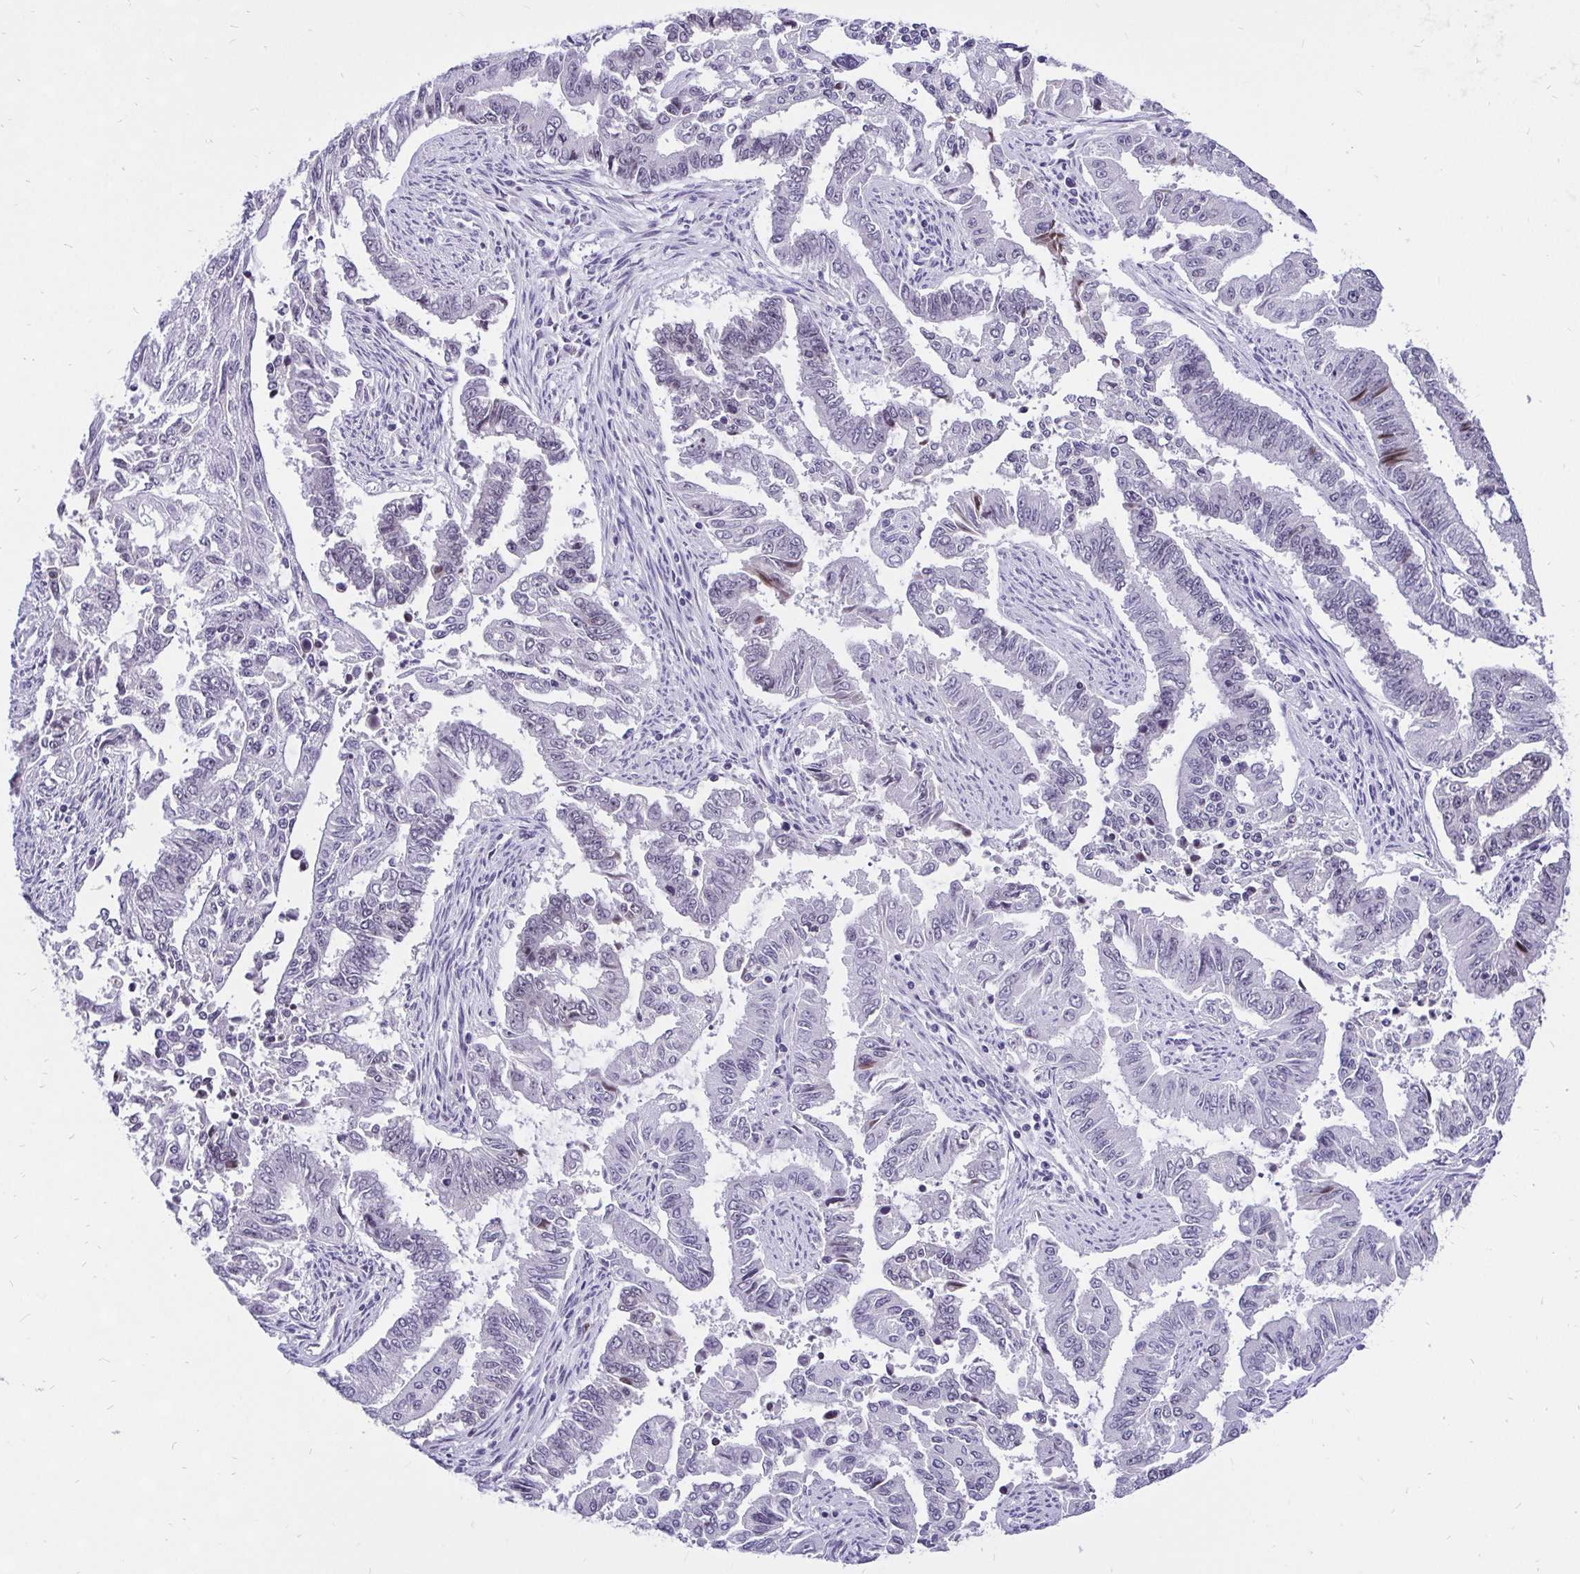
{"staining": {"intensity": "moderate", "quantity": "<25%", "location": "nuclear"}, "tissue": "endometrial cancer", "cell_type": "Tumor cells", "image_type": "cancer", "snomed": [{"axis": "morphology", "description": "Adenocarcinoma, NOS"}, {"axis": "topography", "description": "Uterus"}], "caption": "Endometrial adenocarcinoma tissue displays moderate nuclear staining in about <25% of tumor cells", "gene": "ZNF860", "patient": {"sex": "female", "age": 59}}